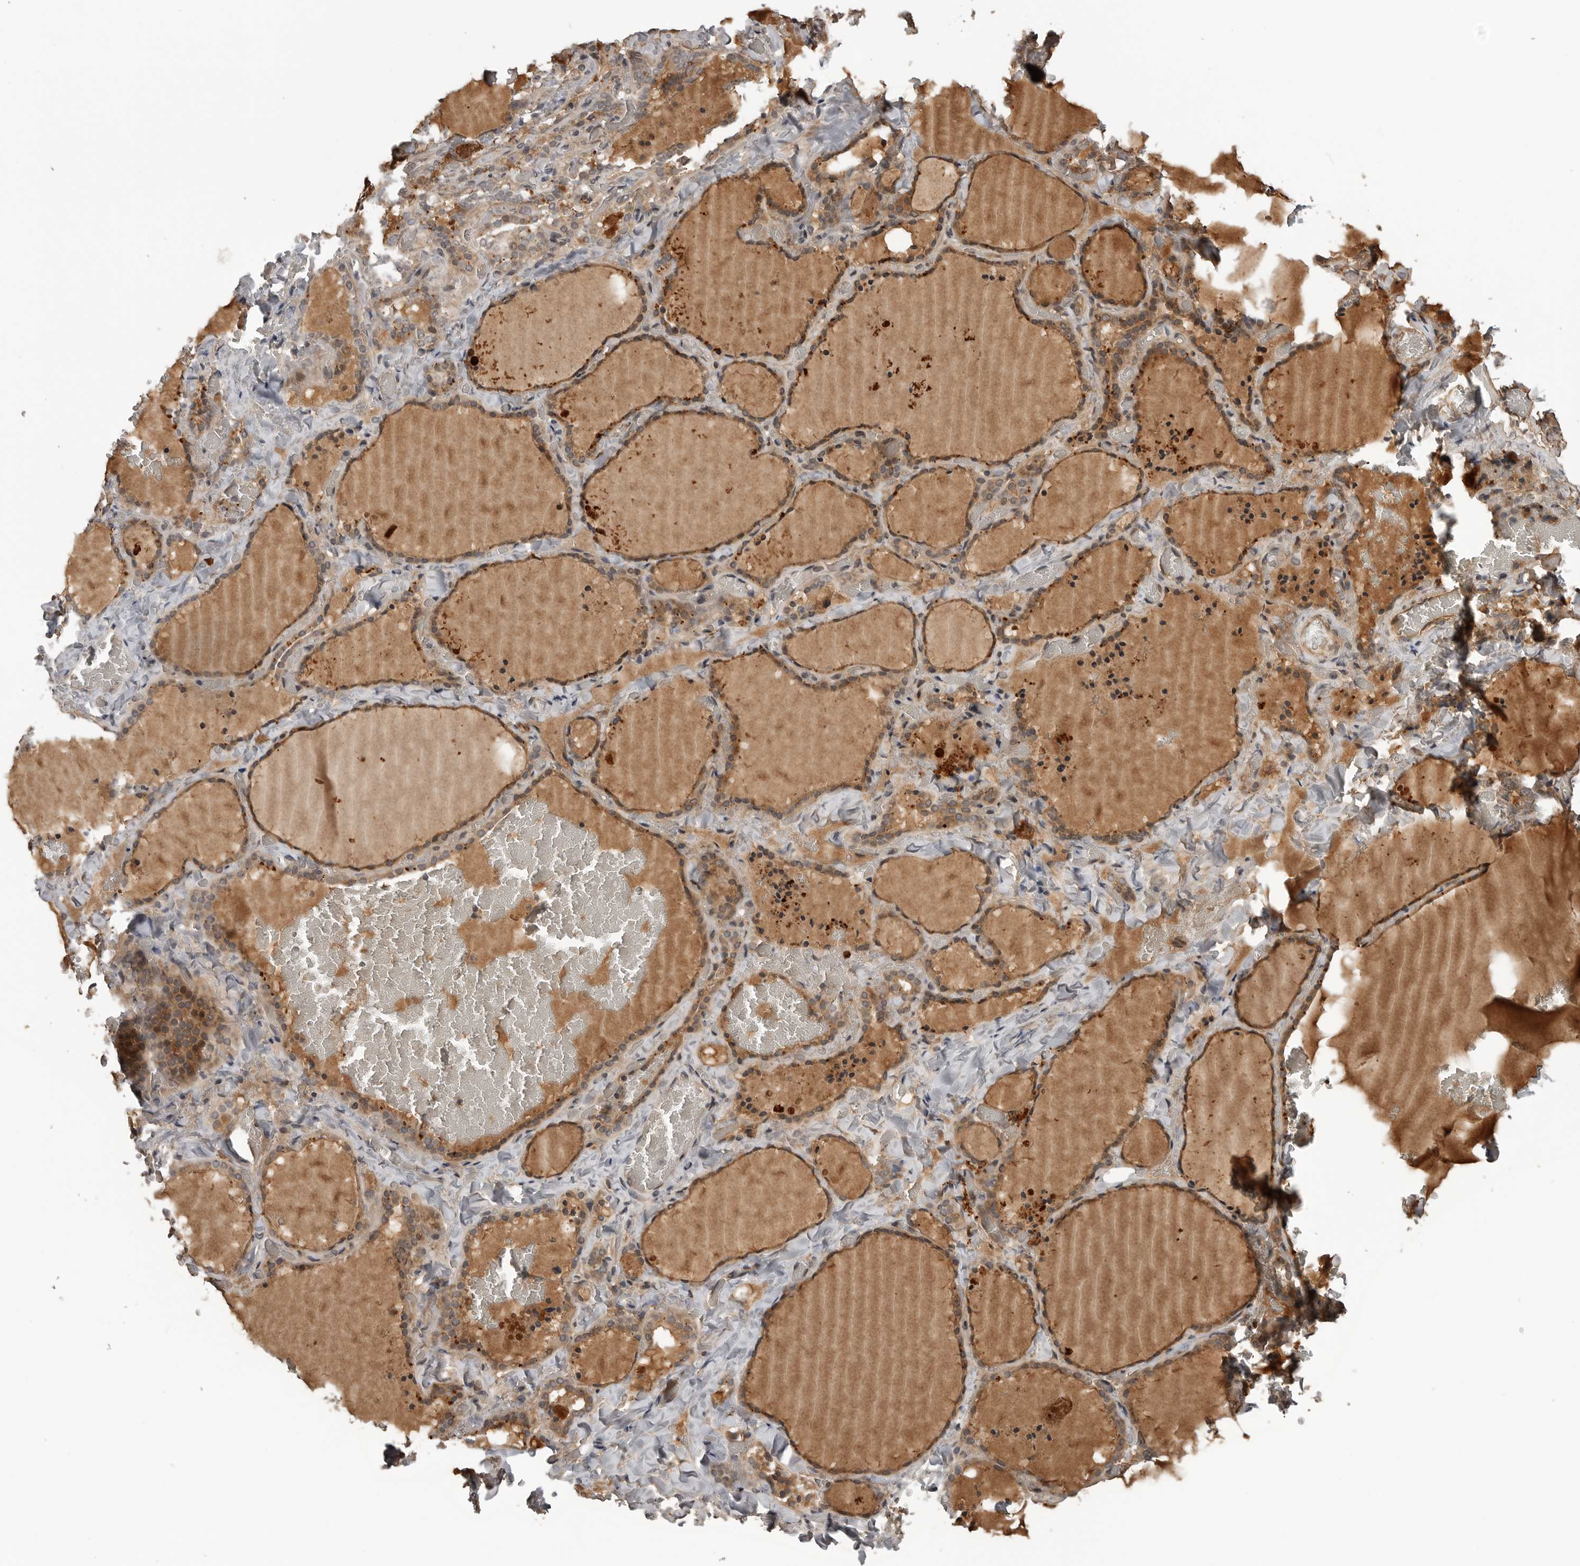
{"staining": {"intensity": "moderate", "quantity": ">75%", "location": "cytoplasmic/membranous,nuclear"}, "tissue": "thyroid gland", "cell_type": "Glandular cells", "image_type": "normal", "snomed": [{"axis": "morphology", "description": "Normal tissue, NOS"}, {"axis": "topography", "description": "Thyroid gland"}], "caption": "Protein staining shows moderate cytoplasmic/membranous,nuclear expression in approximately >75% of glandular cells in unremarkable thyroid gland. (brown staining indicates protein expression, while blue staining denotes nuclei).", "gene": "AKAP7", "patient": {"sex": "female", "age": 22}}